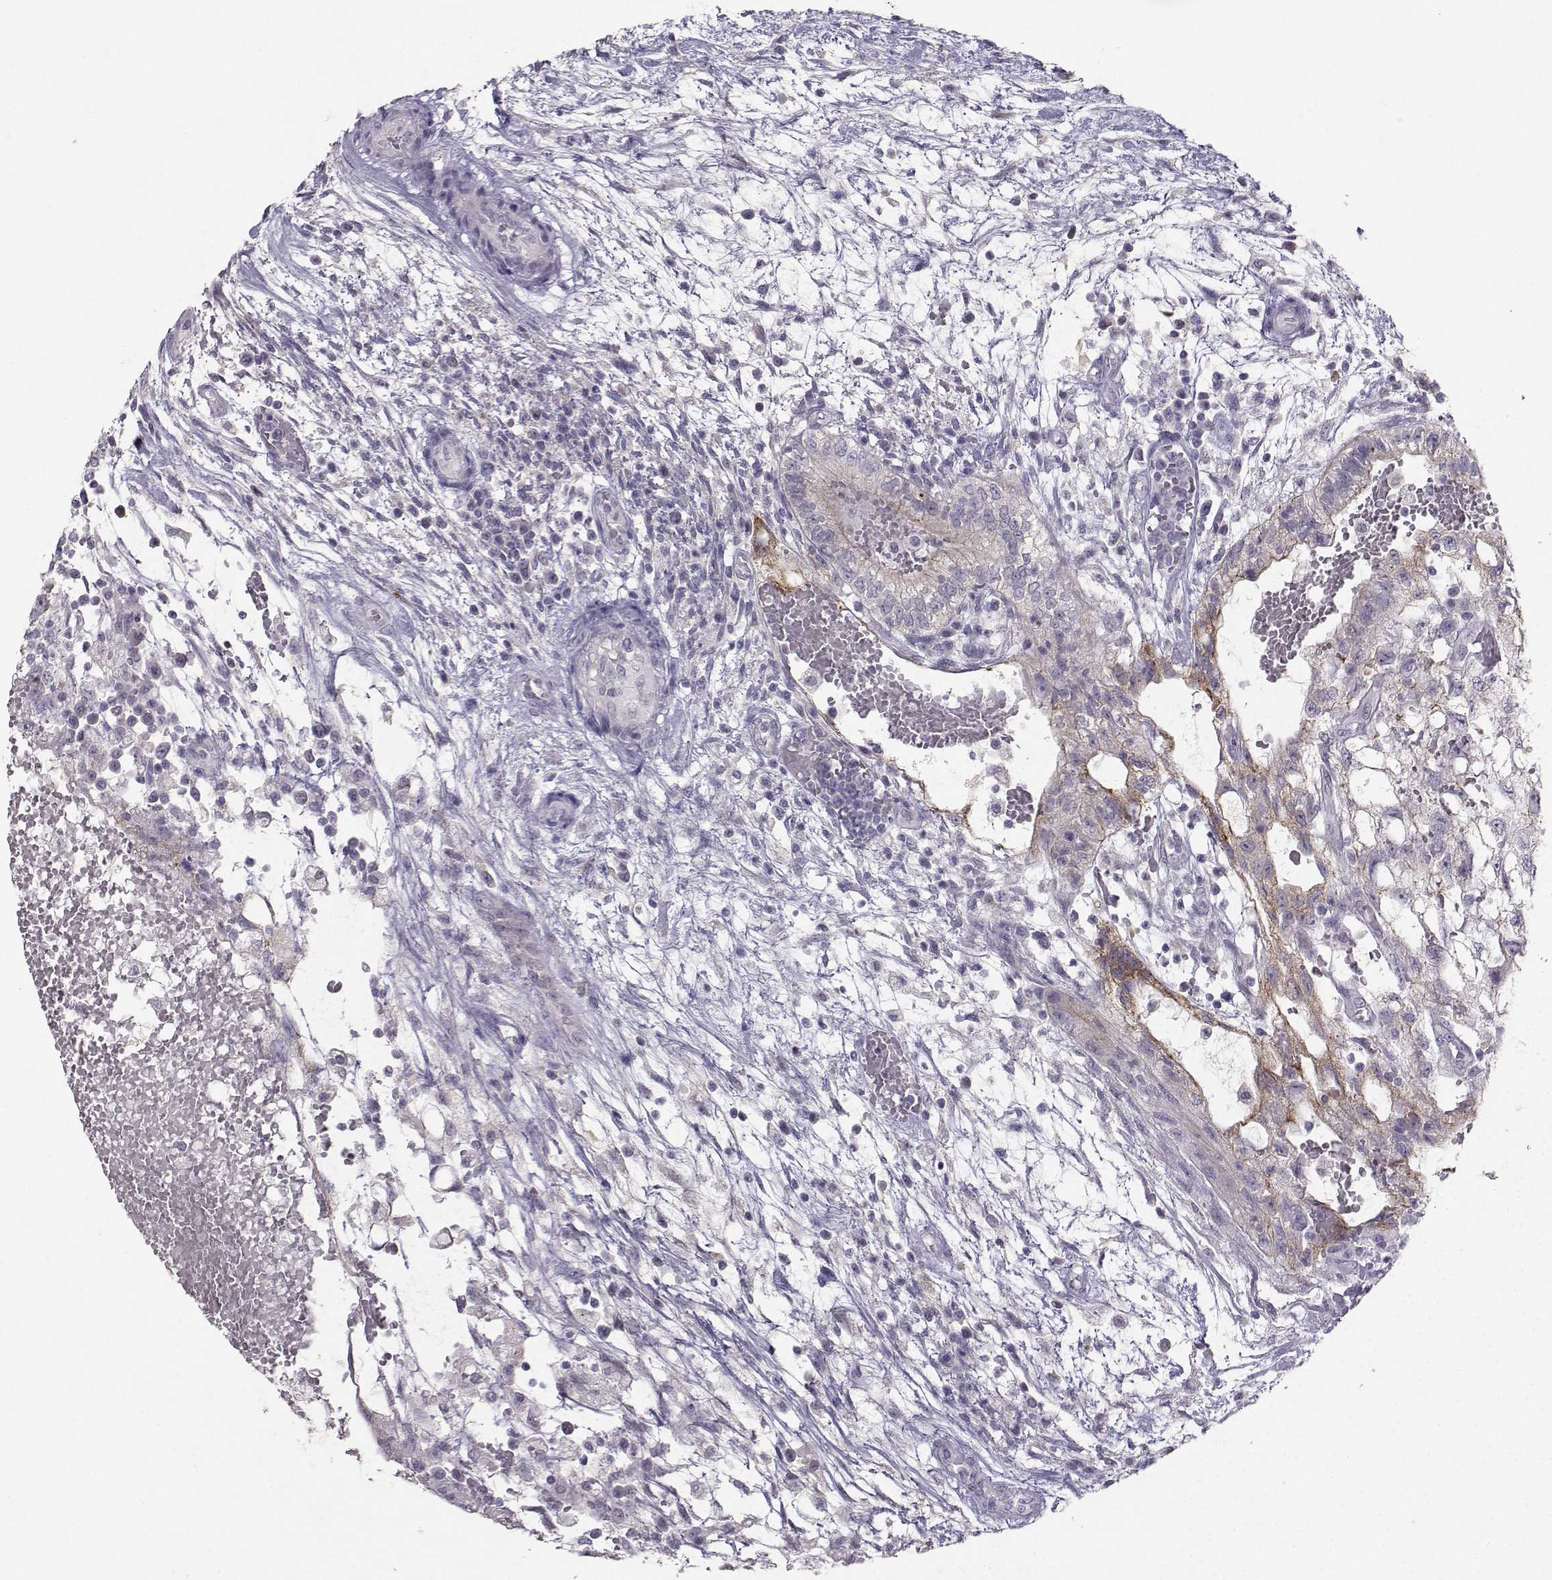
{"staining": {"intensity": "negative", "quantity": "none", "location": "none"}, "tissue": "testis cancer", "cell_type": "Tumor cells", "image_type": "cancer", "snomed": [{"axis": "morphology", "description": "Normal tissue, NOS"}, {"axis": "morphology", "description": "Carcinoma, Embryonal, NOS"}, {"axis": "topography", "description": "Testis"}, {"axis": "topography", "description": "Epididymis"}], "caption": "Immunohistochemistry (IHC) histopathology image of neoplastic tissue: testis cancer (embryonal carcinoma) stained with DAB (3,3'-diaminobenzidine) displays no significant protein expression in tumor cells.", "gene": "PKP2", "patient": {"sex": "male", "age": 32}}